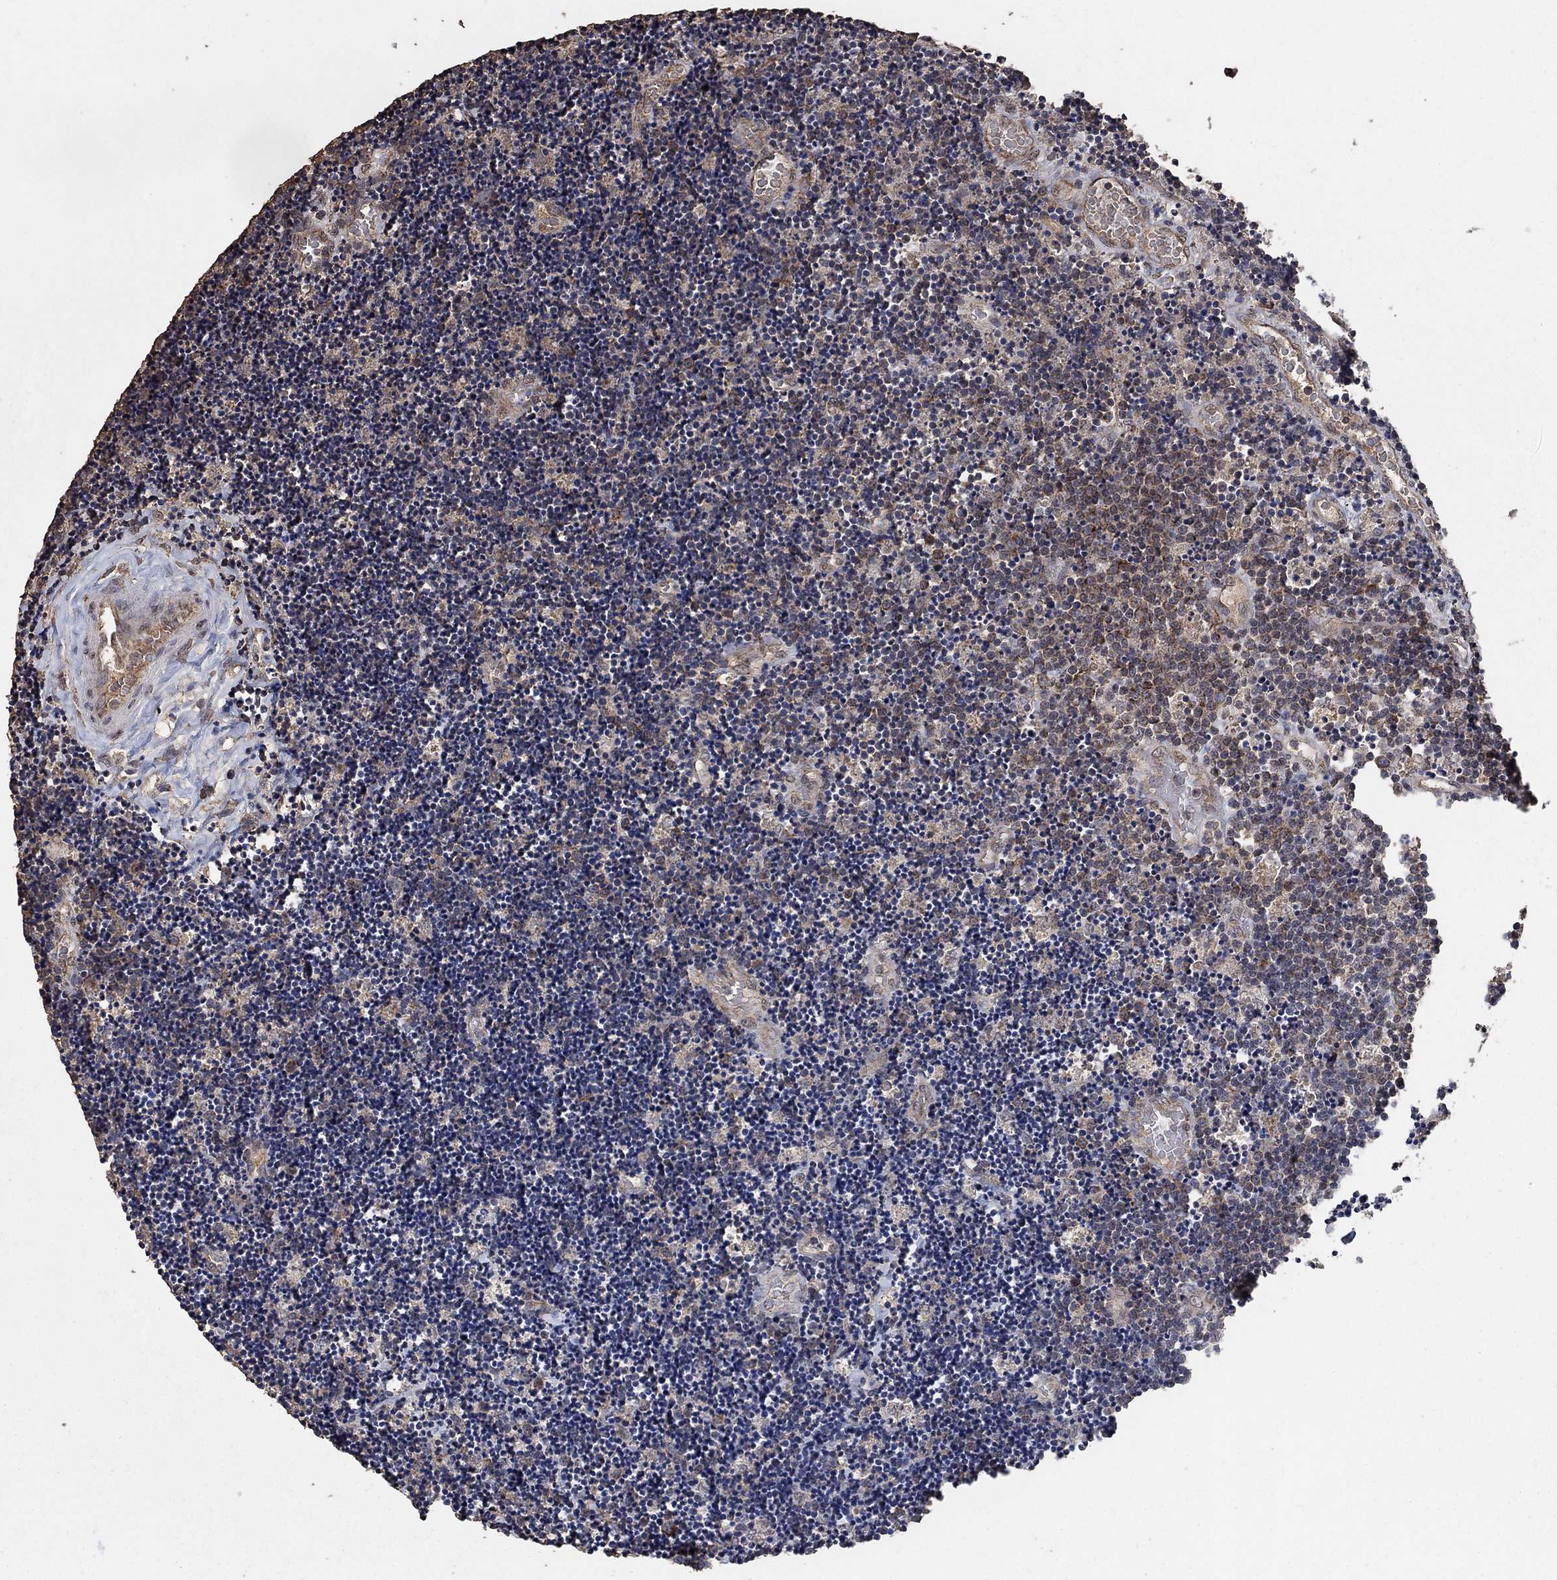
{"staining": {"intensity": "weak", "quantity": "25%-75%", "location": "cytoplasmic/membranous"}, "tissue": "lymphoma", "cell_type": "Tumor cells", "image_type": "cancer", "snomed": [{"axis": "morphology", "description": "Malignant lymphoma, non-Hodgkin's type, Low grade"}, {"axis": "topography", "description": "Brain"}], "caption": "DAB immunohistochemical staining of human lymphoma displays weak cytoplasmic/membranous protein staining in approximately 25%-75% of tumor cells. (DAB IHC with brightfield microscopy, high magnification).", "gene": "MRPS24", "patient": {"sex": "female", "age": 66}}